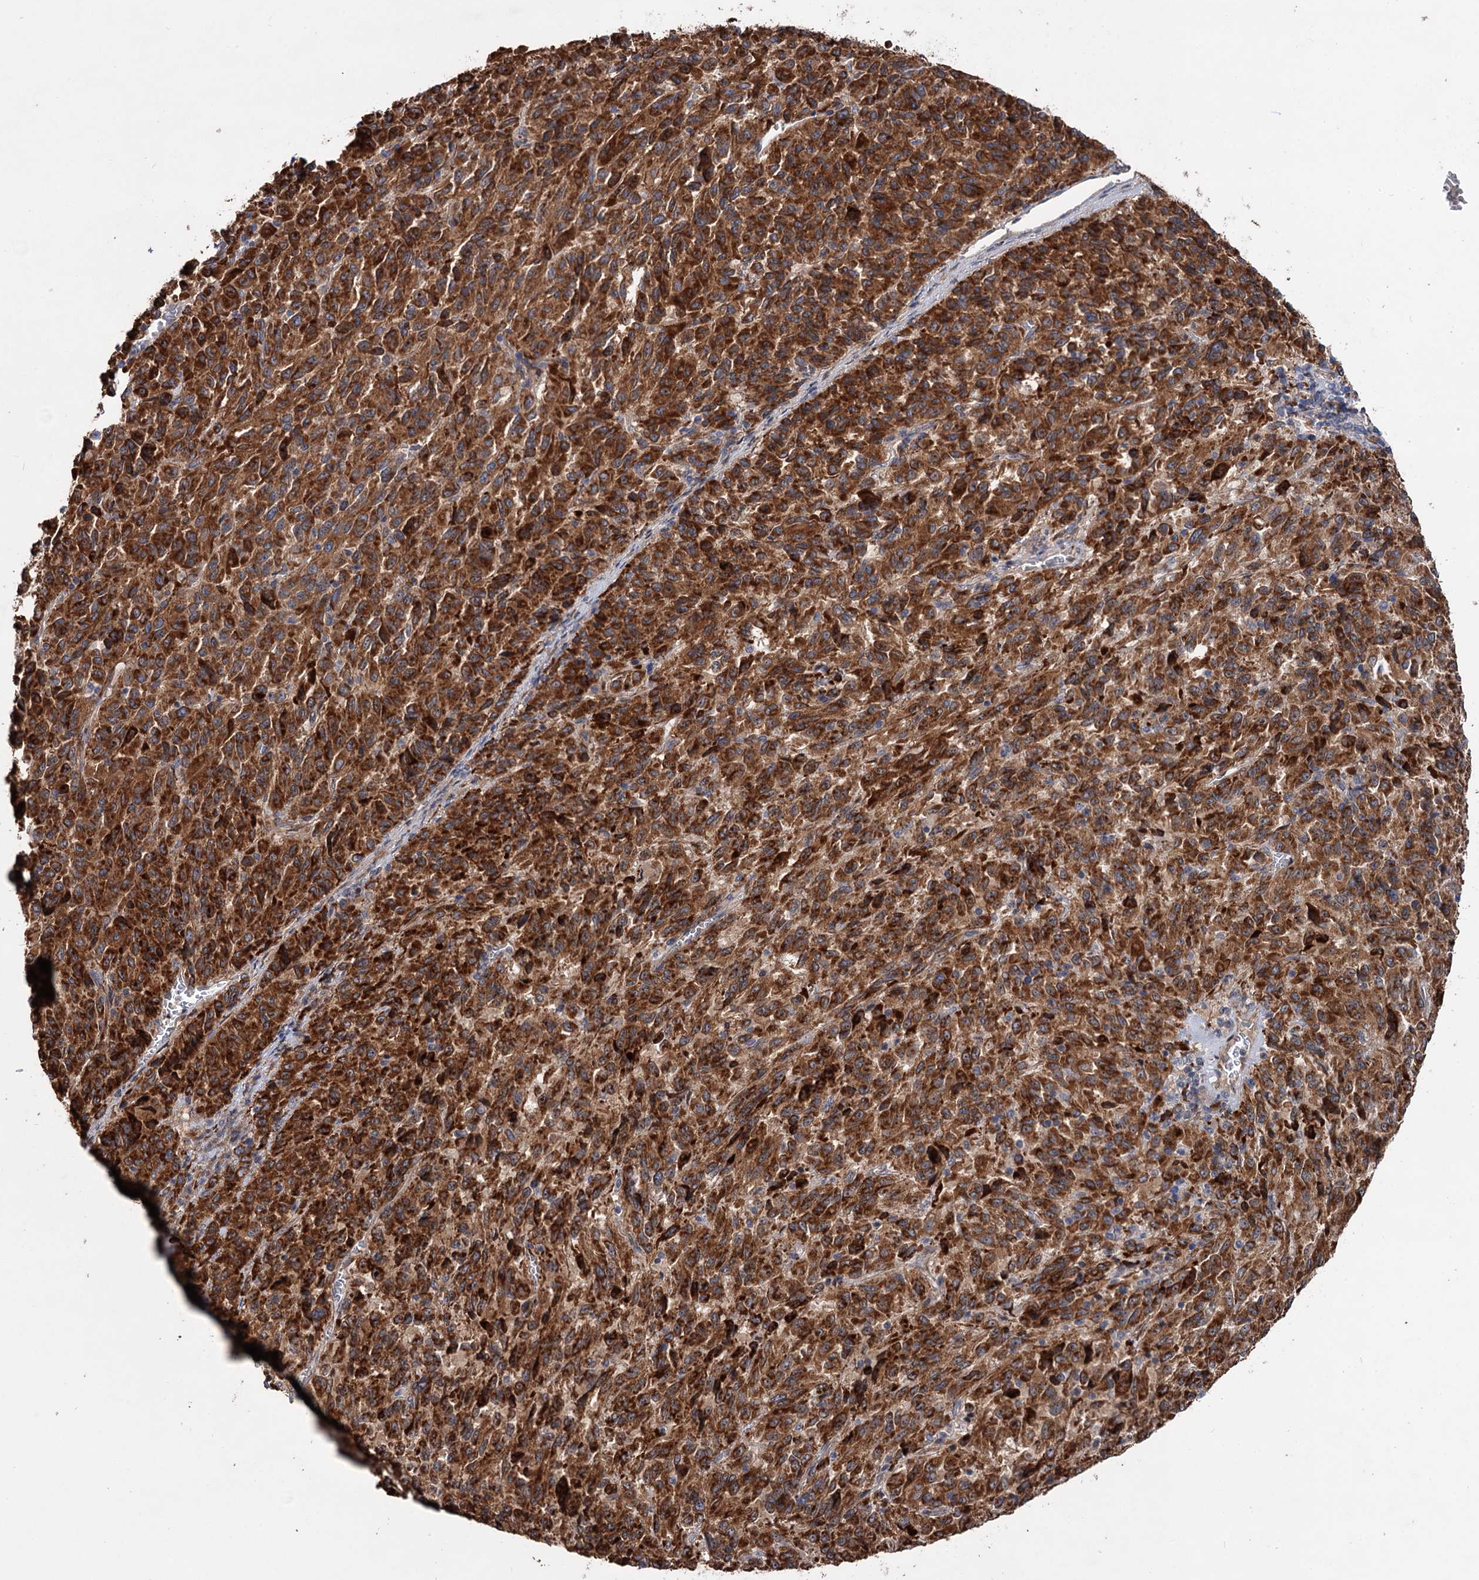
{"staining": {"intensity": "strong", "quantity": ">75%", "location": "cytoplasmic/membranous"}, "tissue": "melanoma", "cell_type": "Tumor cells", "image_type": "cancer", "snomed": [{"axis": "morphology", "description": "Malignant melanoma, Metastatic site"}, {"axis": "topography", "description": "Lung"}], "caption": "Immunohistochemical staining of melanoma exhibits strong cytoplasmic/membranous protein expression in about >75% of tumor cells. Nuclei are stained in blue.", "gene": "PTDSS2", "patient": {"sex": "male", "age": 64}}